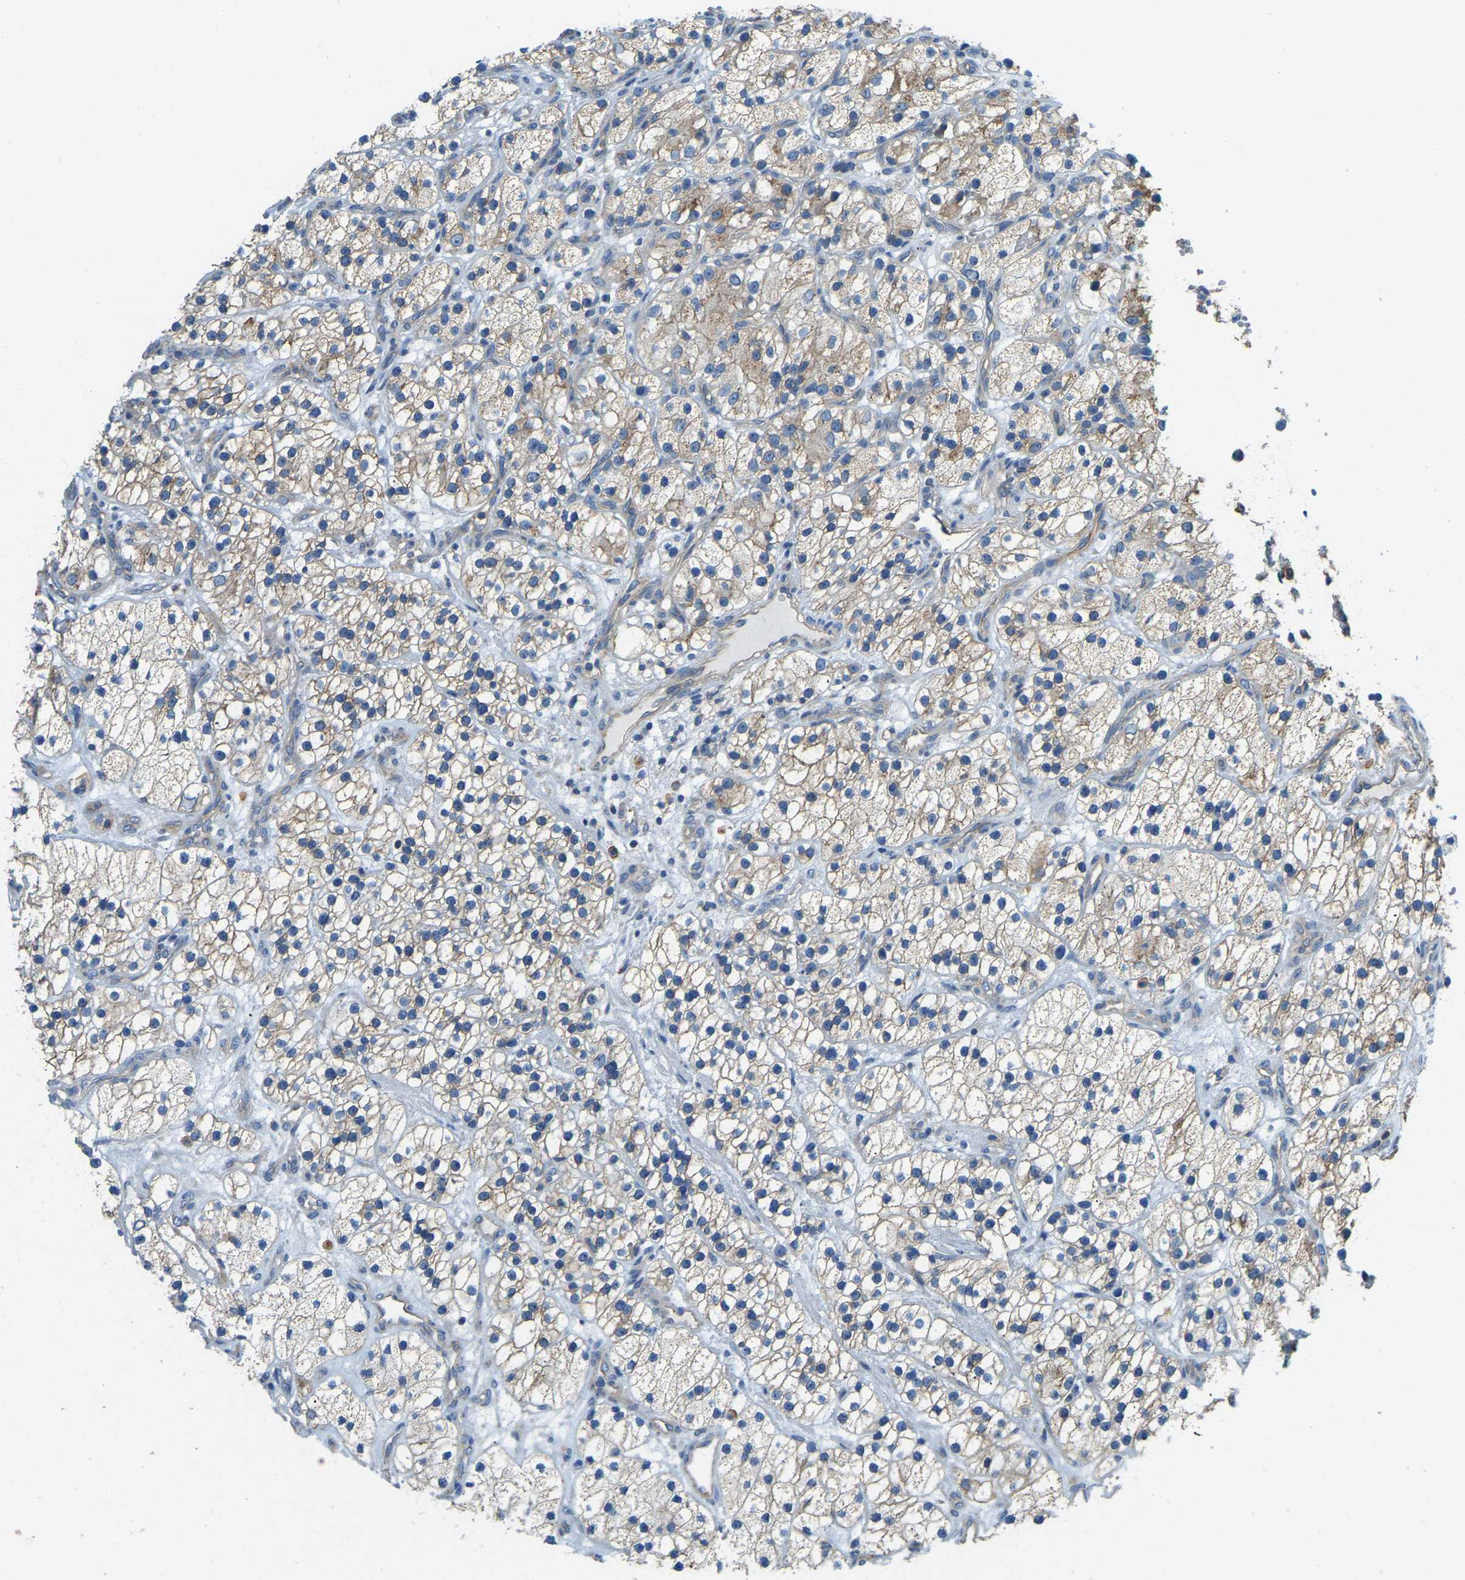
{"staining": {"intensity": "moderate", "quantity": ">75%", "location": "cytoplasmic/membranous"}, "tissue": "renal cancer", "cell_type": "Tumor cells", "image_type": "cancer", "snomed": [{"axis": "morphology", "description": "Adenocarcinoma, NOS"}, {"axis": "topography", "description": "Kidney"}], "caption": "Approximately >75% of tumor cells in renal adenocarcinoma show moderate cytoplasmic/membranous protein expression as visualized by brown immunohistochemical staining.", "gene": "AHNAK", "patient": {"sex": "female", "age": 57}}